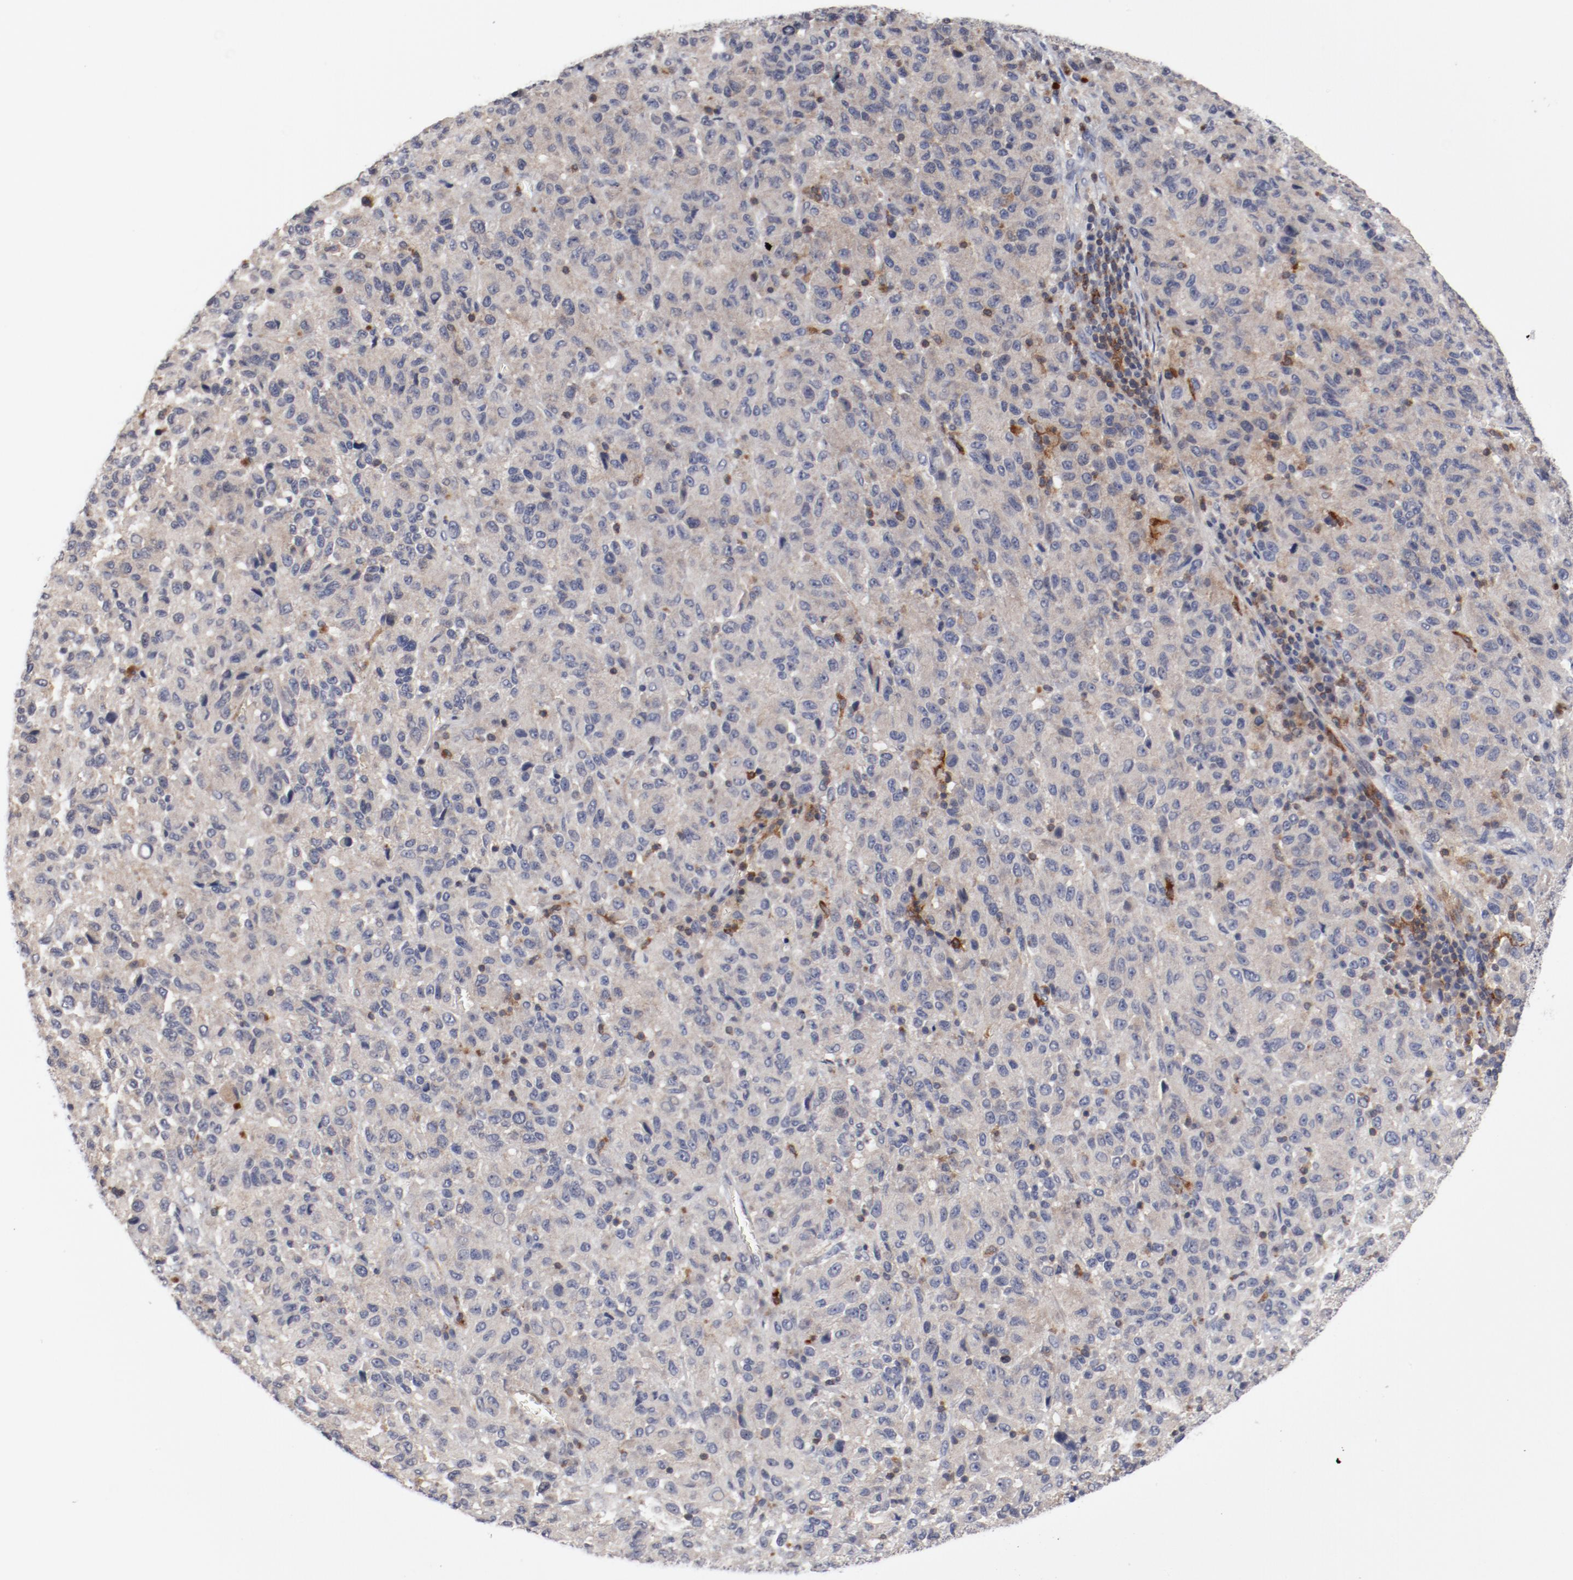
{"staining": {"intensity": "negative", "quantity": "none", "location": "none"}, "tissue": "melanoma", "cell_type": "Tumor cells", "image_type": "cancer", "snomed": [{"axis": "morphology", "description": "Malignant melanoma, Metastatic site"}, {"axis": "topography", "description": "Lung"}], "caption": "The immunohistochemistry photomicrograph has no significant positivity in tumor cells of melanoma tissue. (DAB immunohistochemistry visualized using brightfield microscopy, high magnification).", "gene": "CBL", "patient": {"sex": "male", "age": 64}}